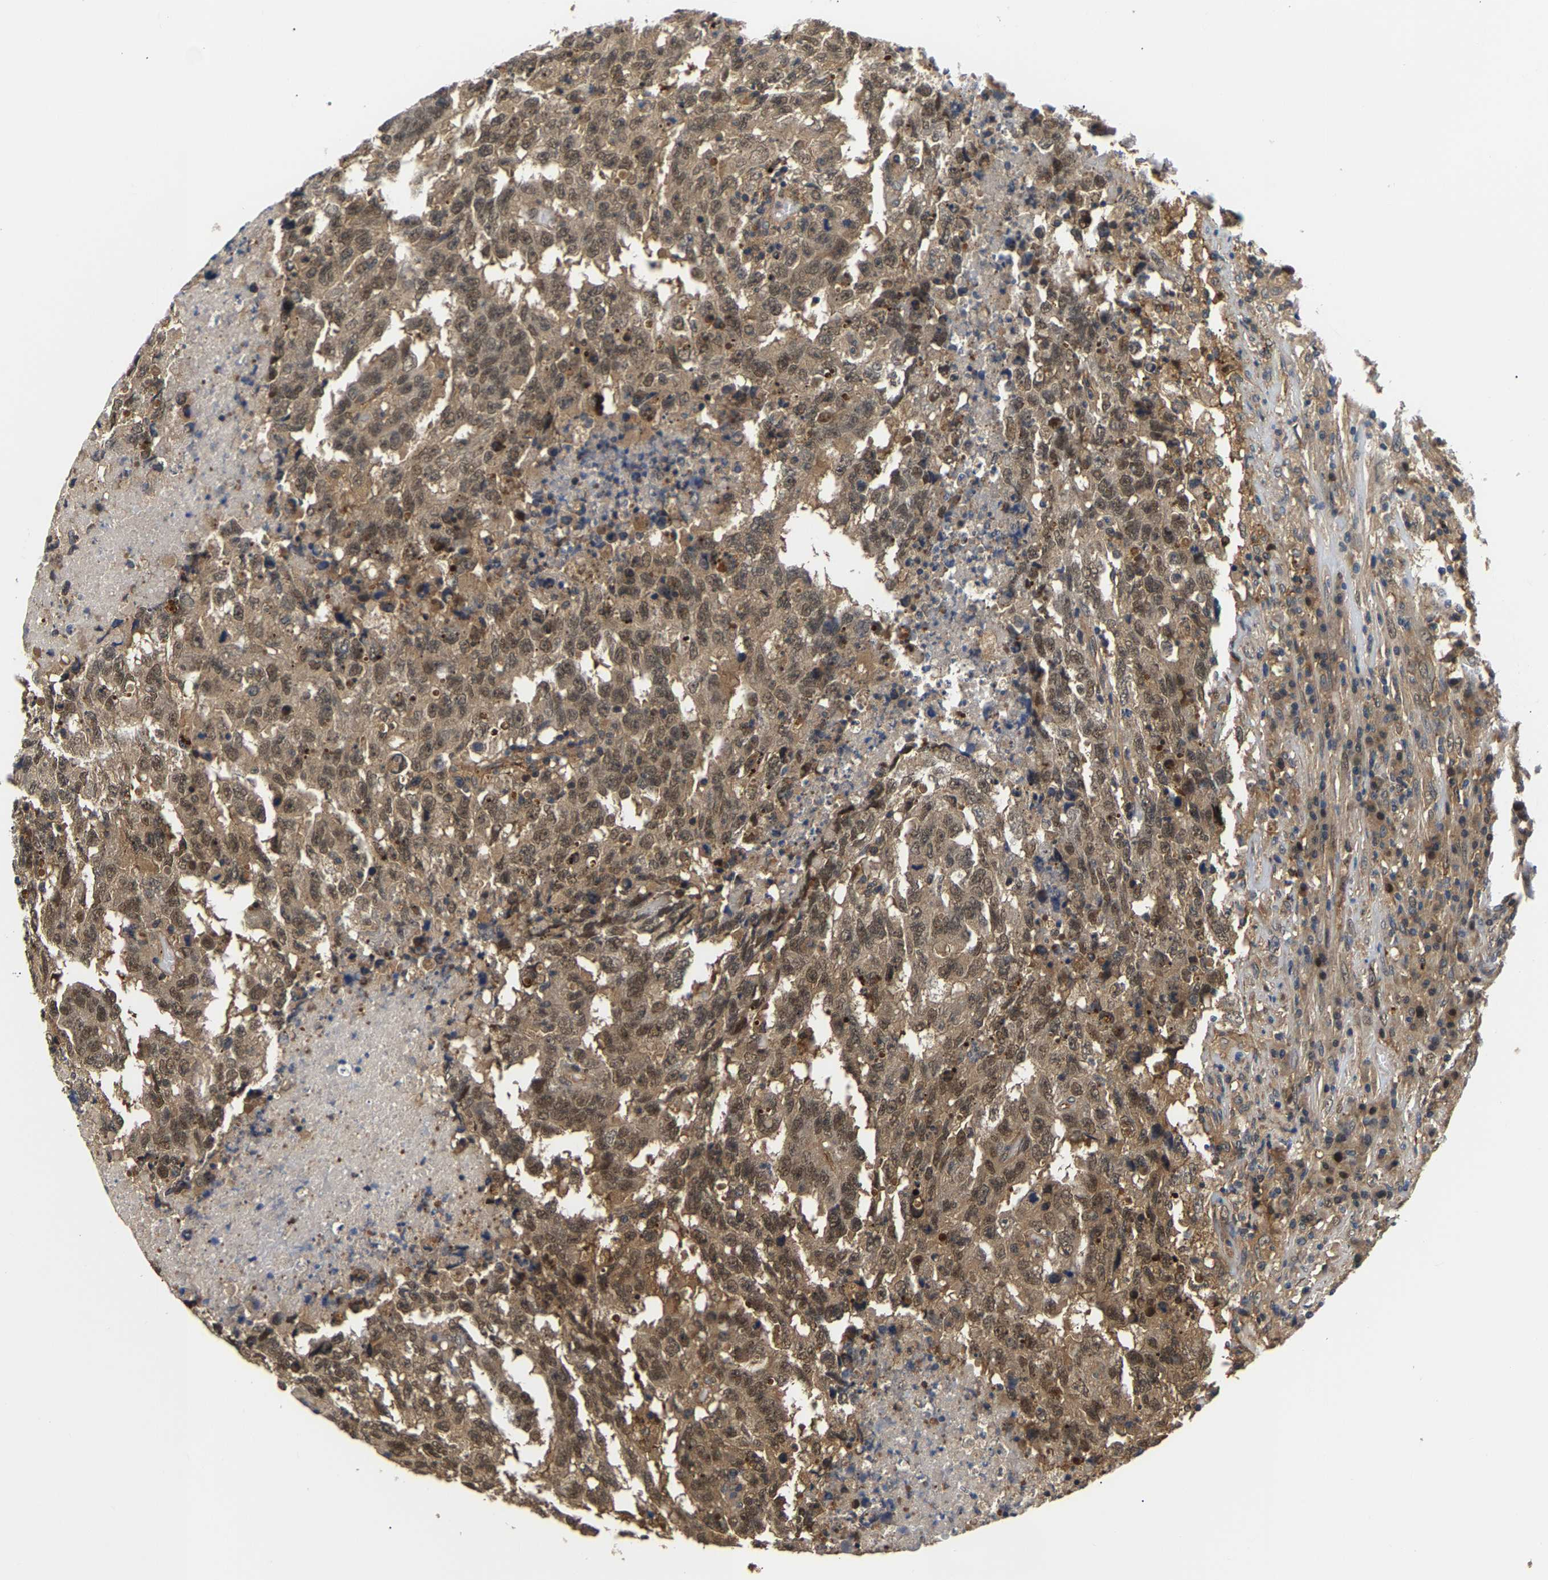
{"staining": {"intensity": "moderate", "quantity": ">75%", "location": "cytoplasmic/membranous,nuclear"}, "tissue": "testis cancer", "cell_type": "Tumor cells", "image_type": "cancer", "snomed": [{"axis": "morphology", "description": "Necrosis, NOS"}, {"axis": "morphology", "description": "Carcinoma, Embryonal, NOS"}, {"axis": "topography", "description": "Testis"}], "caption": "Brown immunohistochemical staining in human testis embryonal carcinoma shows moderate cytoplasmic/membranous and nuclear positivity in about >75% of tumor cells.", "gene": "LARP6", "patient": {"sex": "male", "age": 19}}